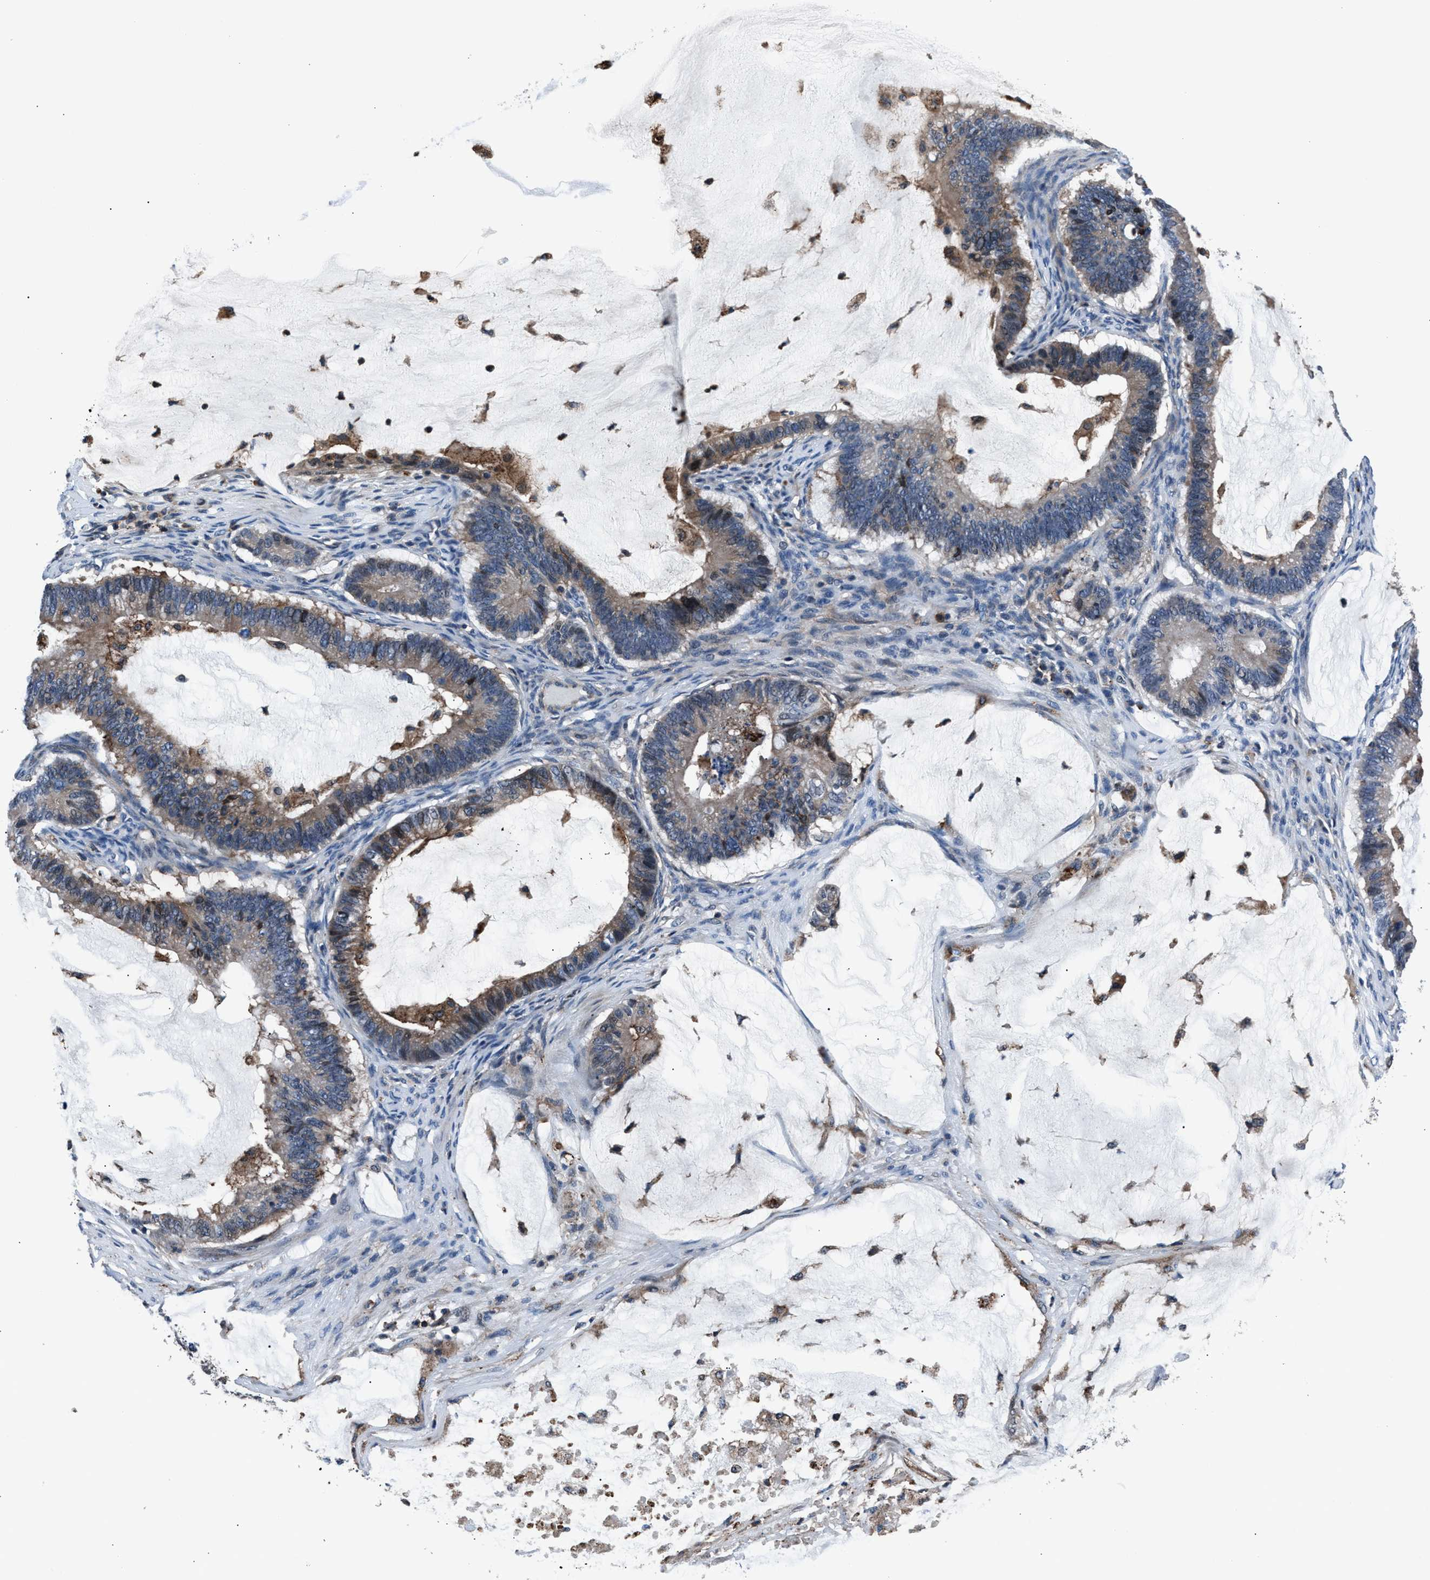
{"staining": {"intensity": "weak", "quantity": "<25%", "location": "cytoplasmic/membranous"}, "tissue": "ovarian cancer", "cell_type": "Tumor cells", "image_type": "cancer", "snomed": [{"axis": "morphology", "description": "Cystadenocarcinoma, mucinous, NOS"}, {"axis": "topography", "description": "Ovary"}], "caption": "IHC image of human ovarian mucinous cystadenocarcinoma stained for a protein (brown), which demonstrates no staining in tumor cells.", "gene": "MFSD11", "patient": {"sex": "female", "age": 61}}